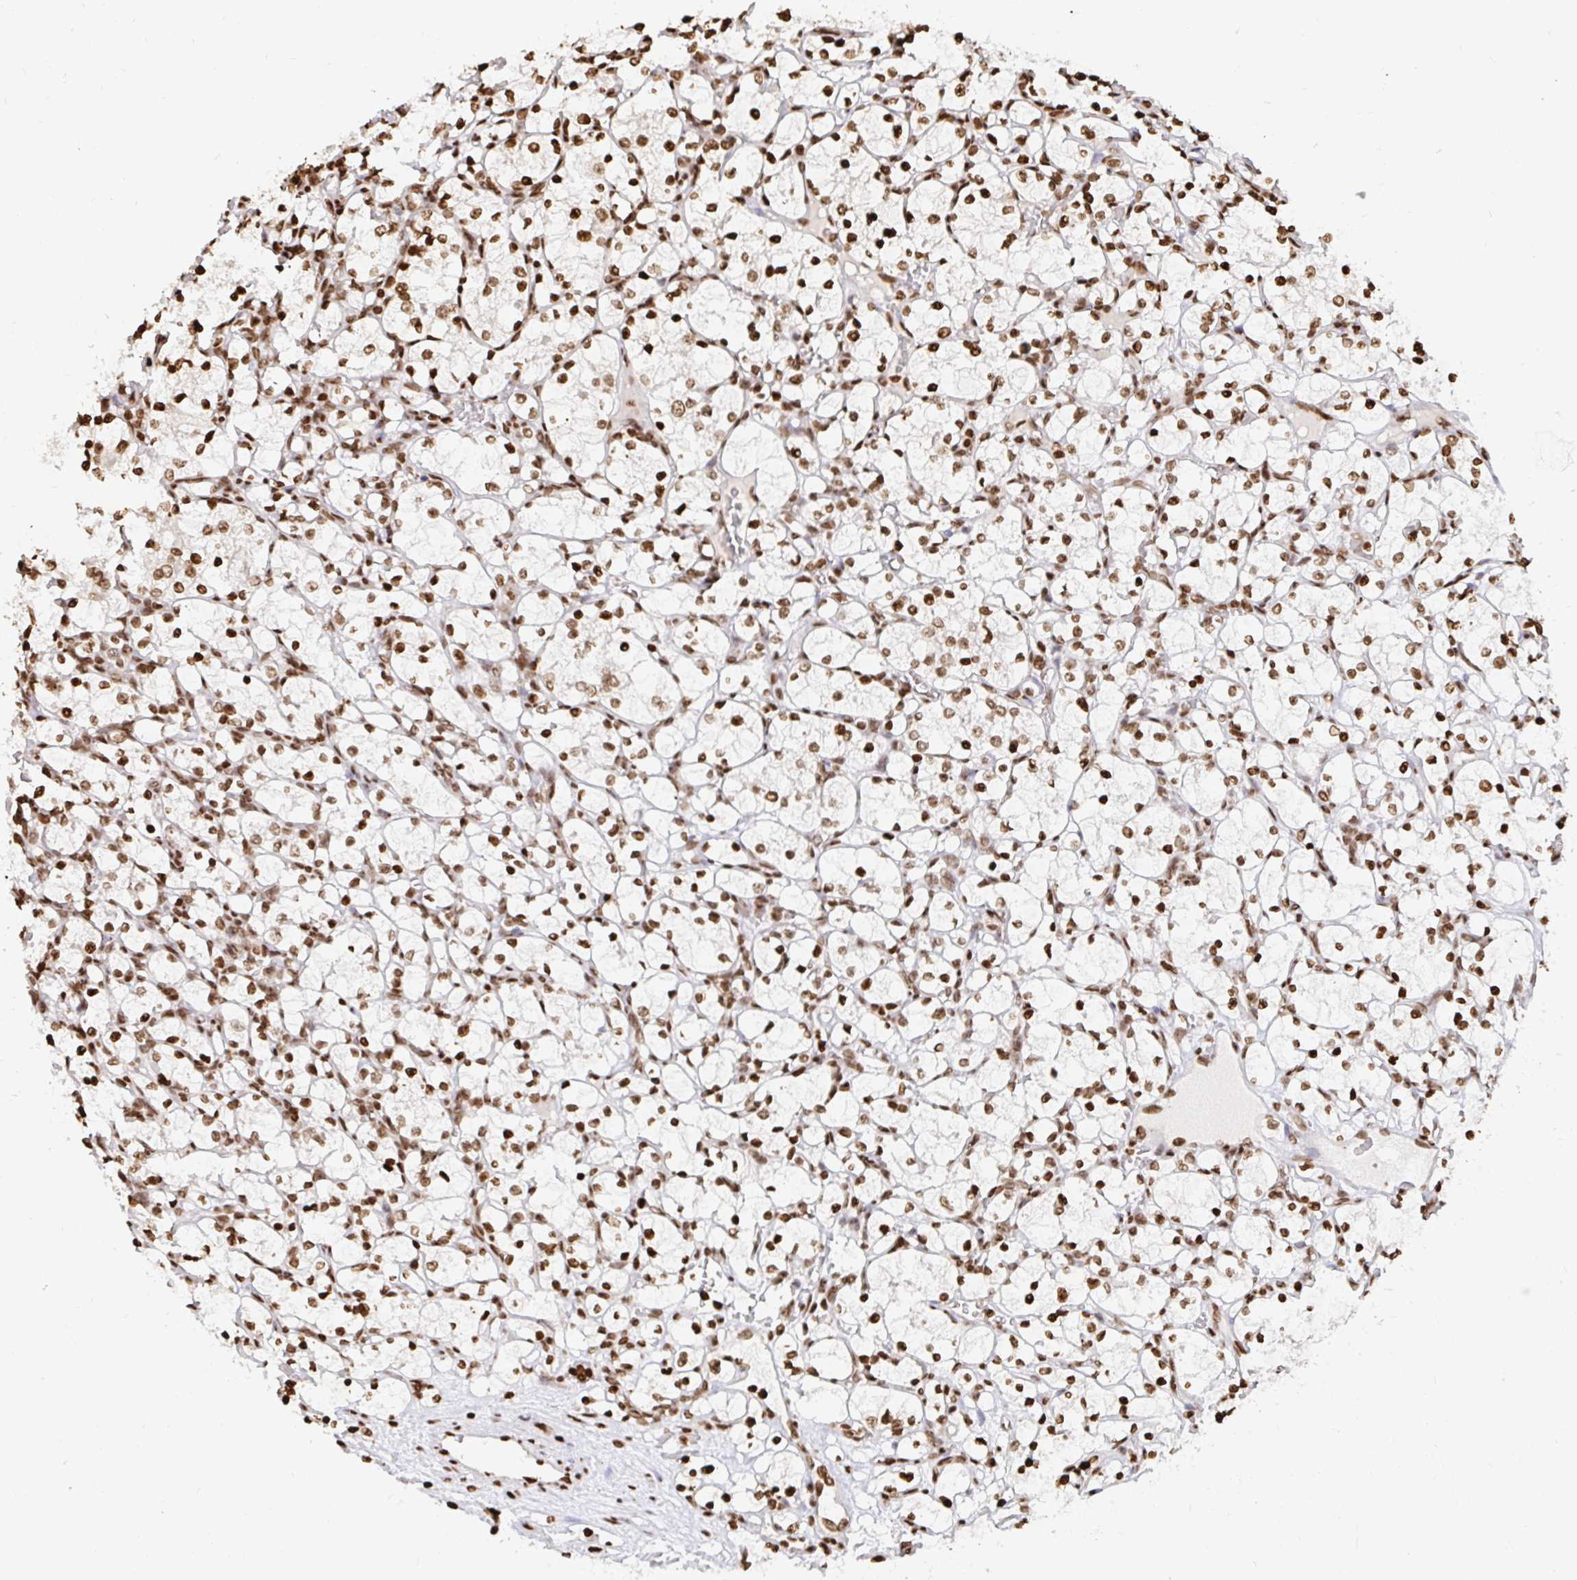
{"staining": {"intensity": "moderate", "quantity": ">75%", "location": "nuclear"}, "tissue": "renal cancer", "cell_type": "Tumor cells", "image_type": "cancer", "snomed": [{"axis": "morphology", "description": "Adenocarcinoma, NOS"}, {"axis": "topography", "description": "Kidney"}], "caption": "This micrograph demonstrates IHC staining of human renal adenocarcinoma, with medium moderate nuclear expression in approximately >75% of tumor cells.", "gene": "H2BC5", "patient": {"sex": "female", "age": 69}}